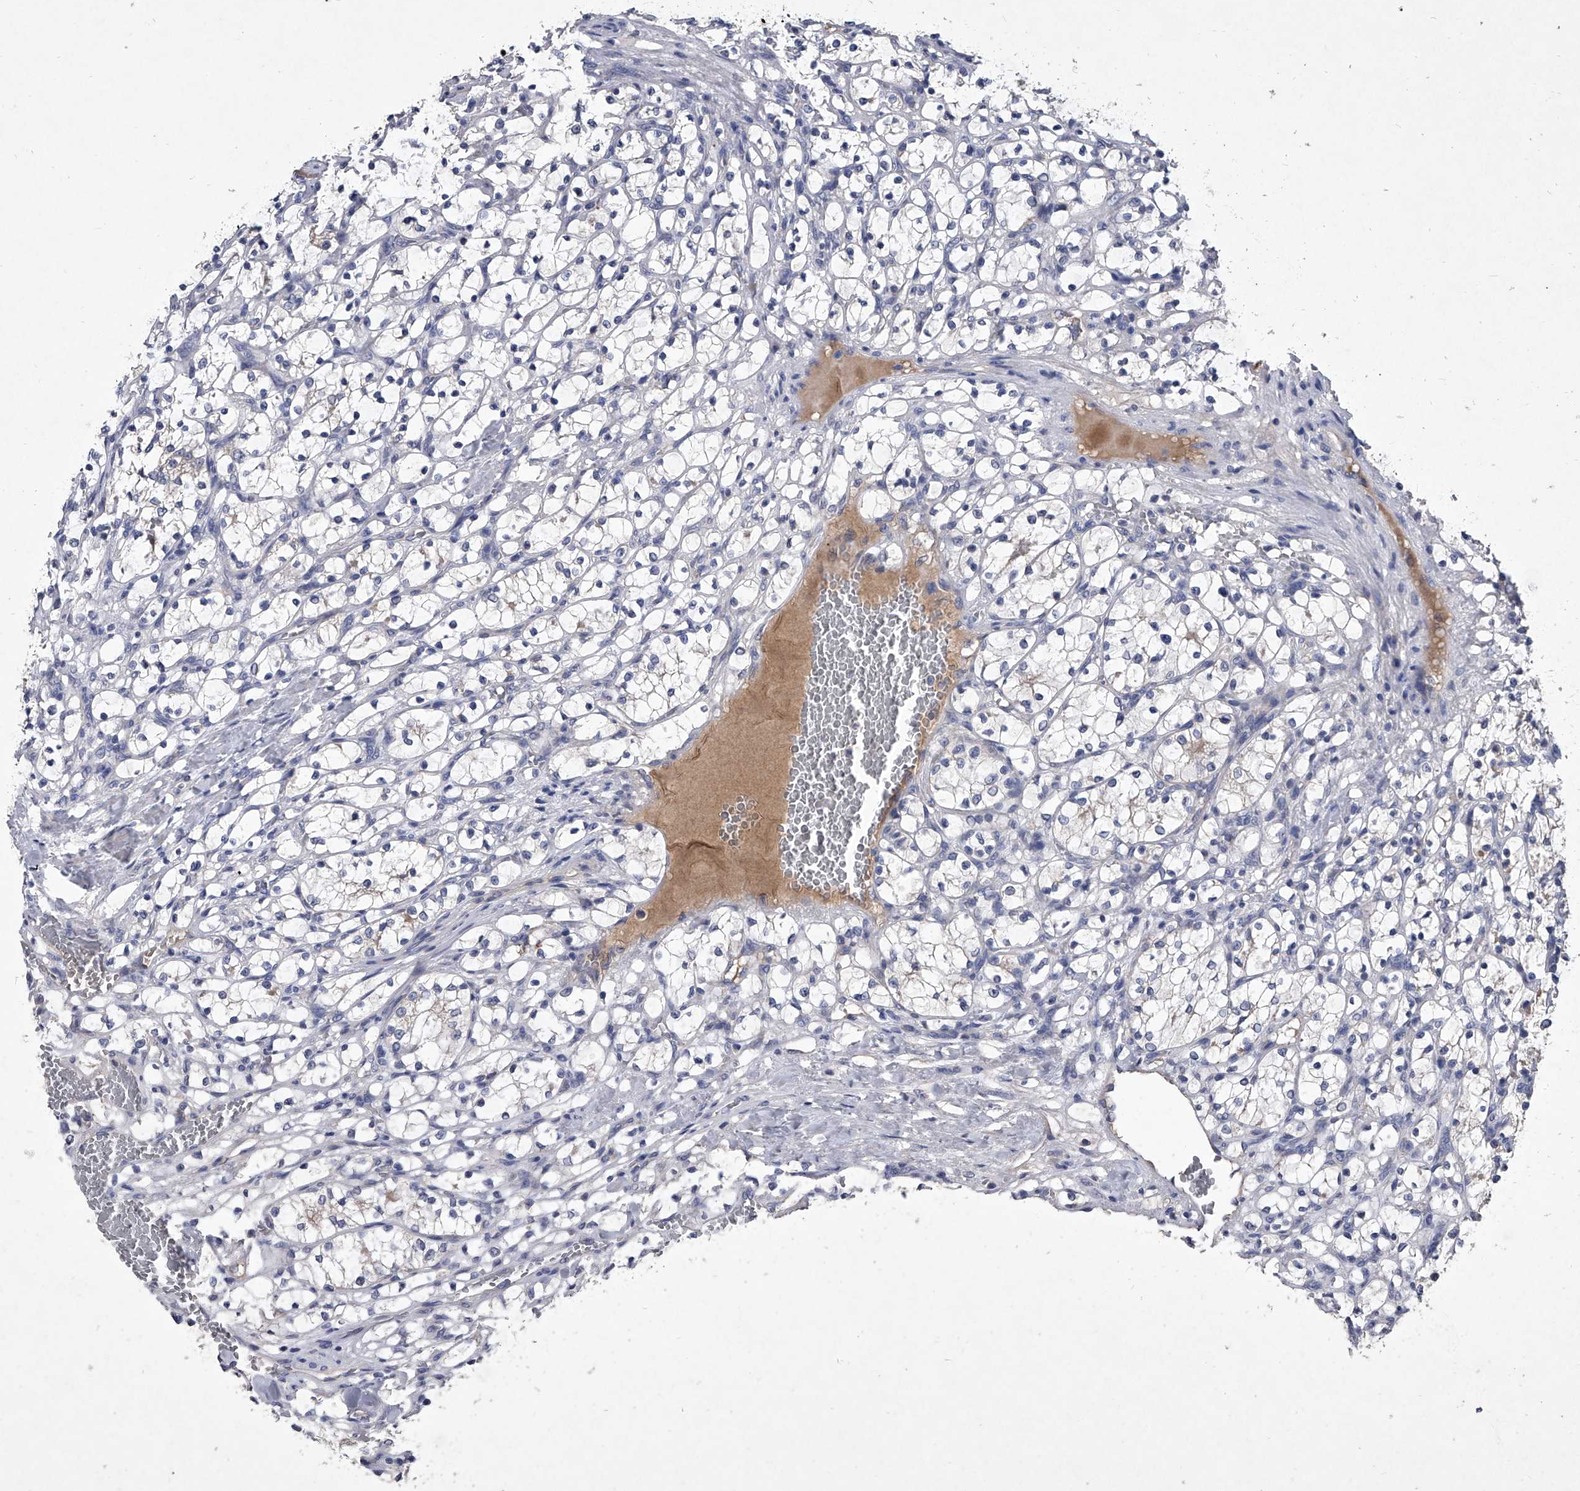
{"staining": {"intensity": "negative", "quantity": "none", "location": "none"}, "tissue": "renal cancer", "cell_type": "Tumor cells", "image_type": "cancer", "snomed": [{"axis": "morphology", "description": "Adenocarcinoma, NOS"}, {"axis": "topography", "description": "Kidney"}], "caption": "High magnification brightfield microscopy of adenocarcinoma (renal) stained with DAB (3,3'-diaminobenzidine) (brown) and counterstained with hematoxylin (blue): tumor cells show no significant positivity.", "gene": "C5", "patient": {"sex": "female", "age": 69}}